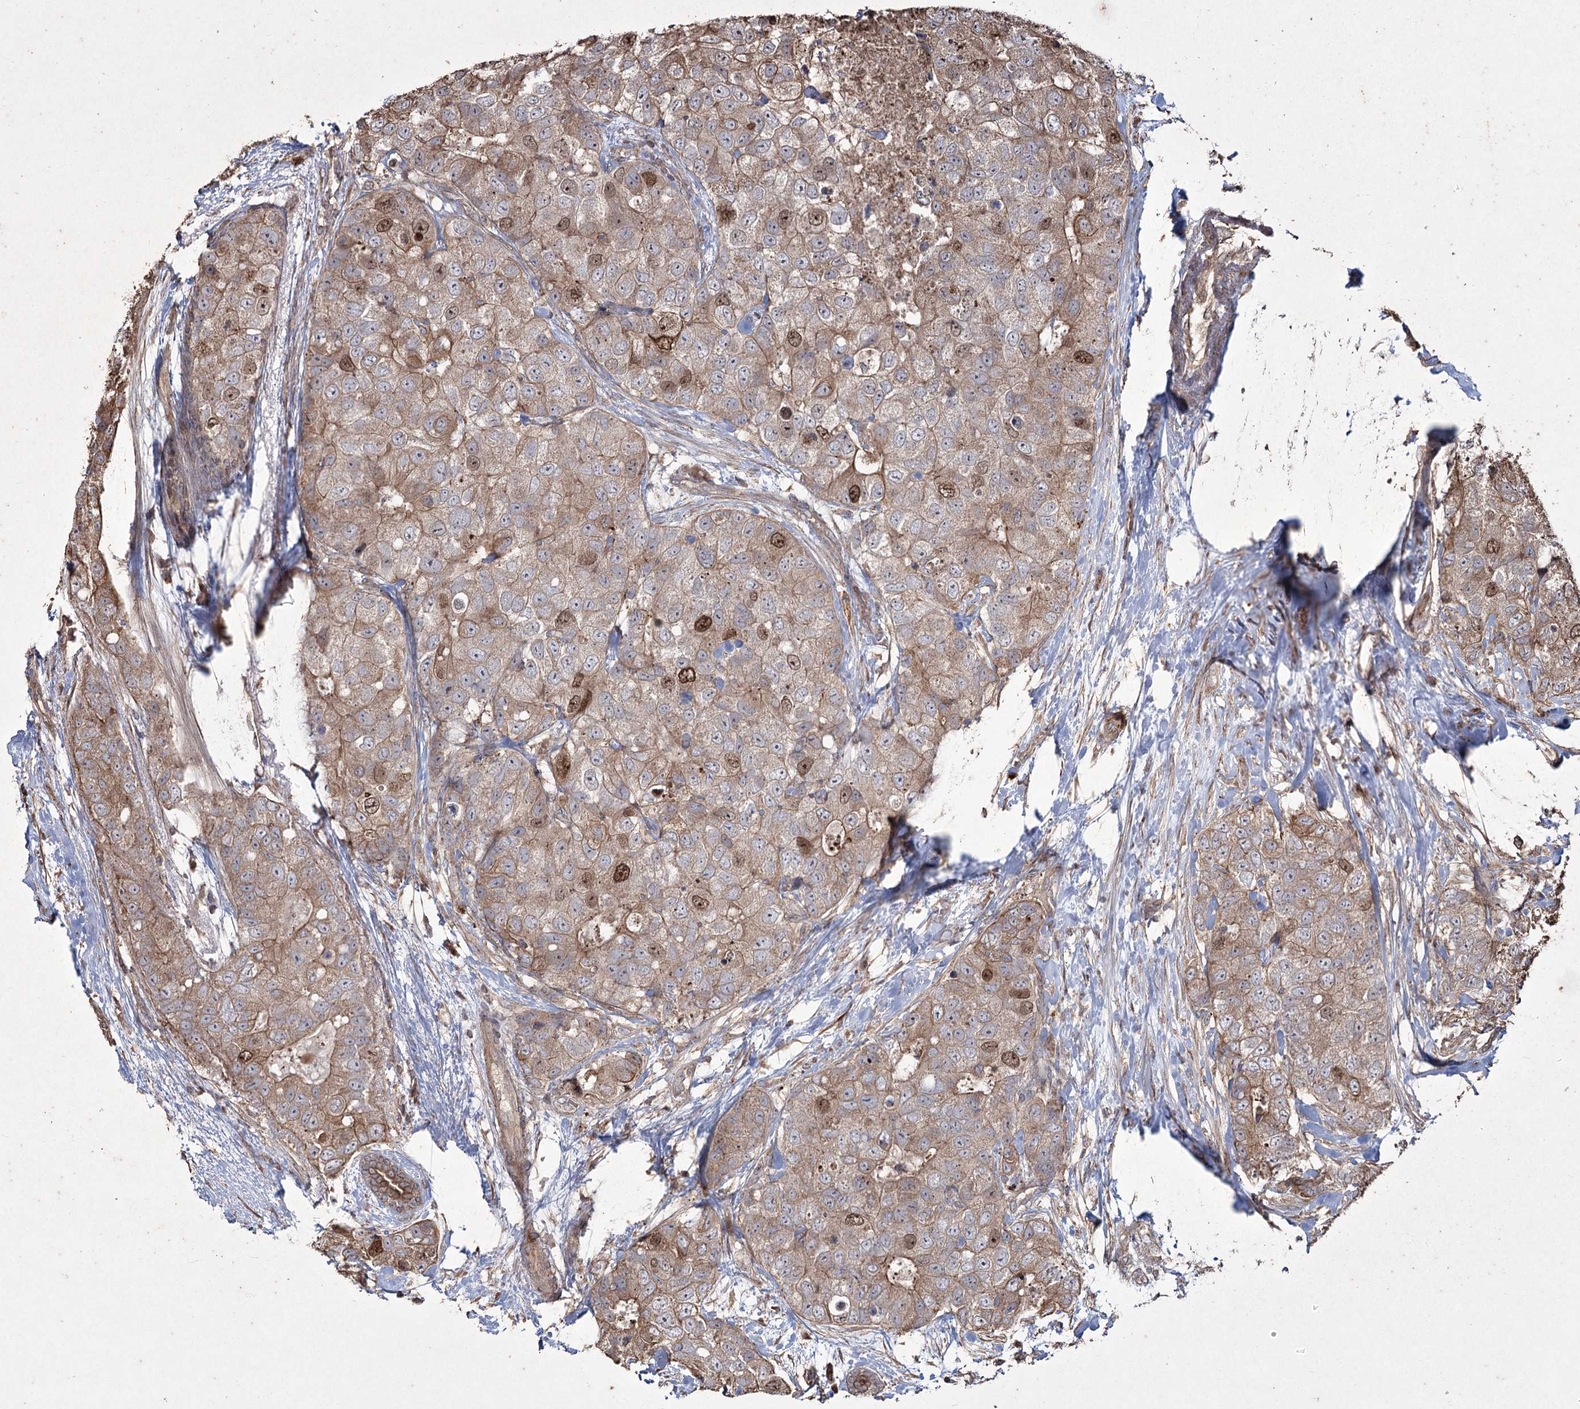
{"staining": {"intensity": "moderate", "quantity": "25%-75%", "location": "cytoplasmic/membranous,nuclear"}, "tissue": "breast cancer", "cell_type": "Tumor cells", "image_type": "cancer", "snomed": [{"axis": "morphology", "description": "Duct carcinoma"}, {"axis": "topography", "description": "Breast"}], "caption": "Protein staining of breast cancer (infiltrating ductal carcinoma) tissue shows moderate cytoplasmic/membranous and nuclear expression in approximately 25%-75% of tumor cells.", "gene": "PRC1", "patient": {"sex": "female", "age": 62}}